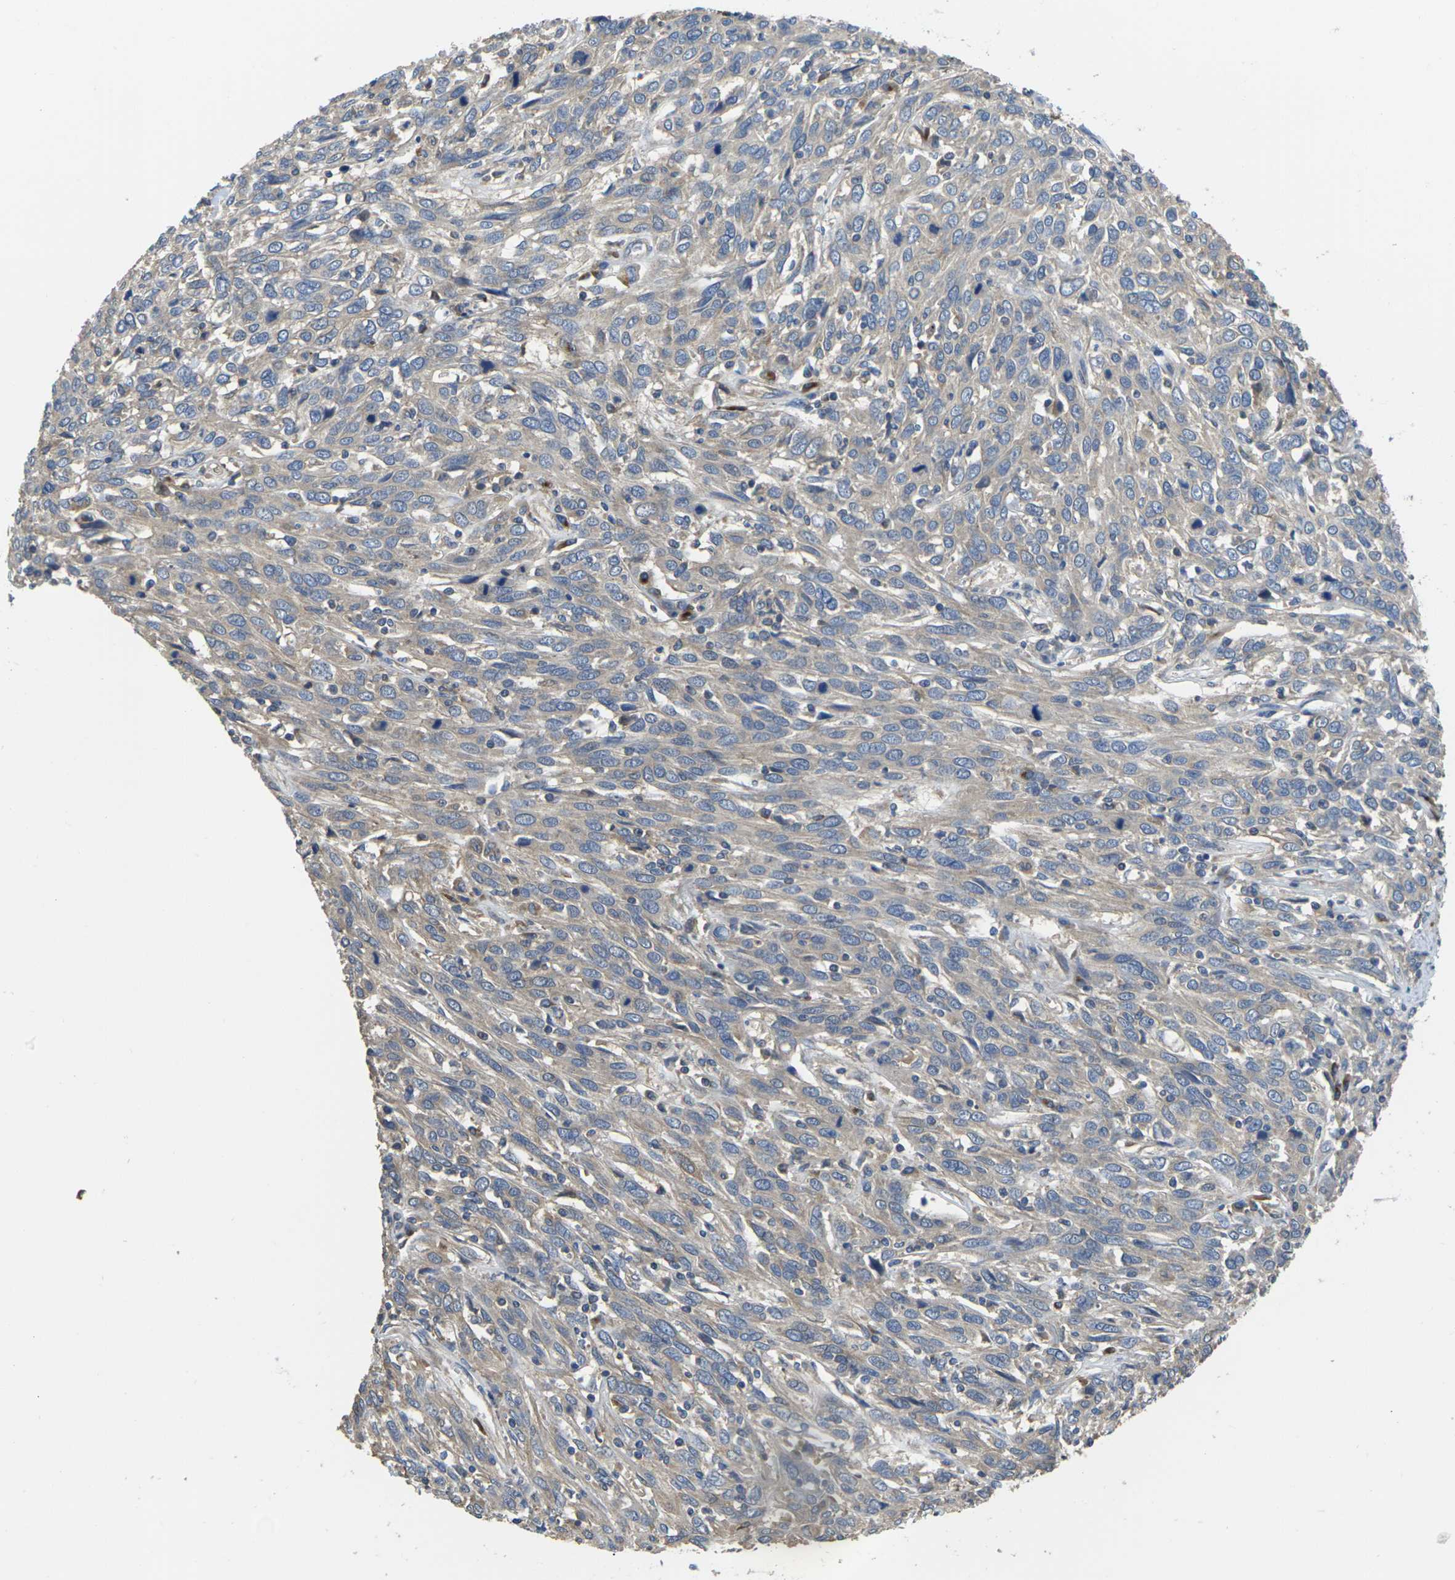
{"staining": {"intensity": "weak", "quantity": ">75%", "location": "cytoplasmic/membranous"}, "tissue": "cervical cancer", "cell_type": "Tumor cells", "image_type": "cancer", "snomed": [{"axis": "morphology", "description": "Squamous cell carcinoma, NOS"}, {"axis": "topography", "description": "Cervix"}], "caption": "Immunohistochemistry (IHC) histopathology image of neoplastic tissue: cervical cancer (squamous cell carcinoma) stained using IHC shows low levels of weak protein expression localized specifically in the cytoplasmic/membranous of tumor cells, appearing as a cytoplasmic/membranous brown color.", "gene": "TMCC2", "patient": {"sex": "female", "age": 46}}